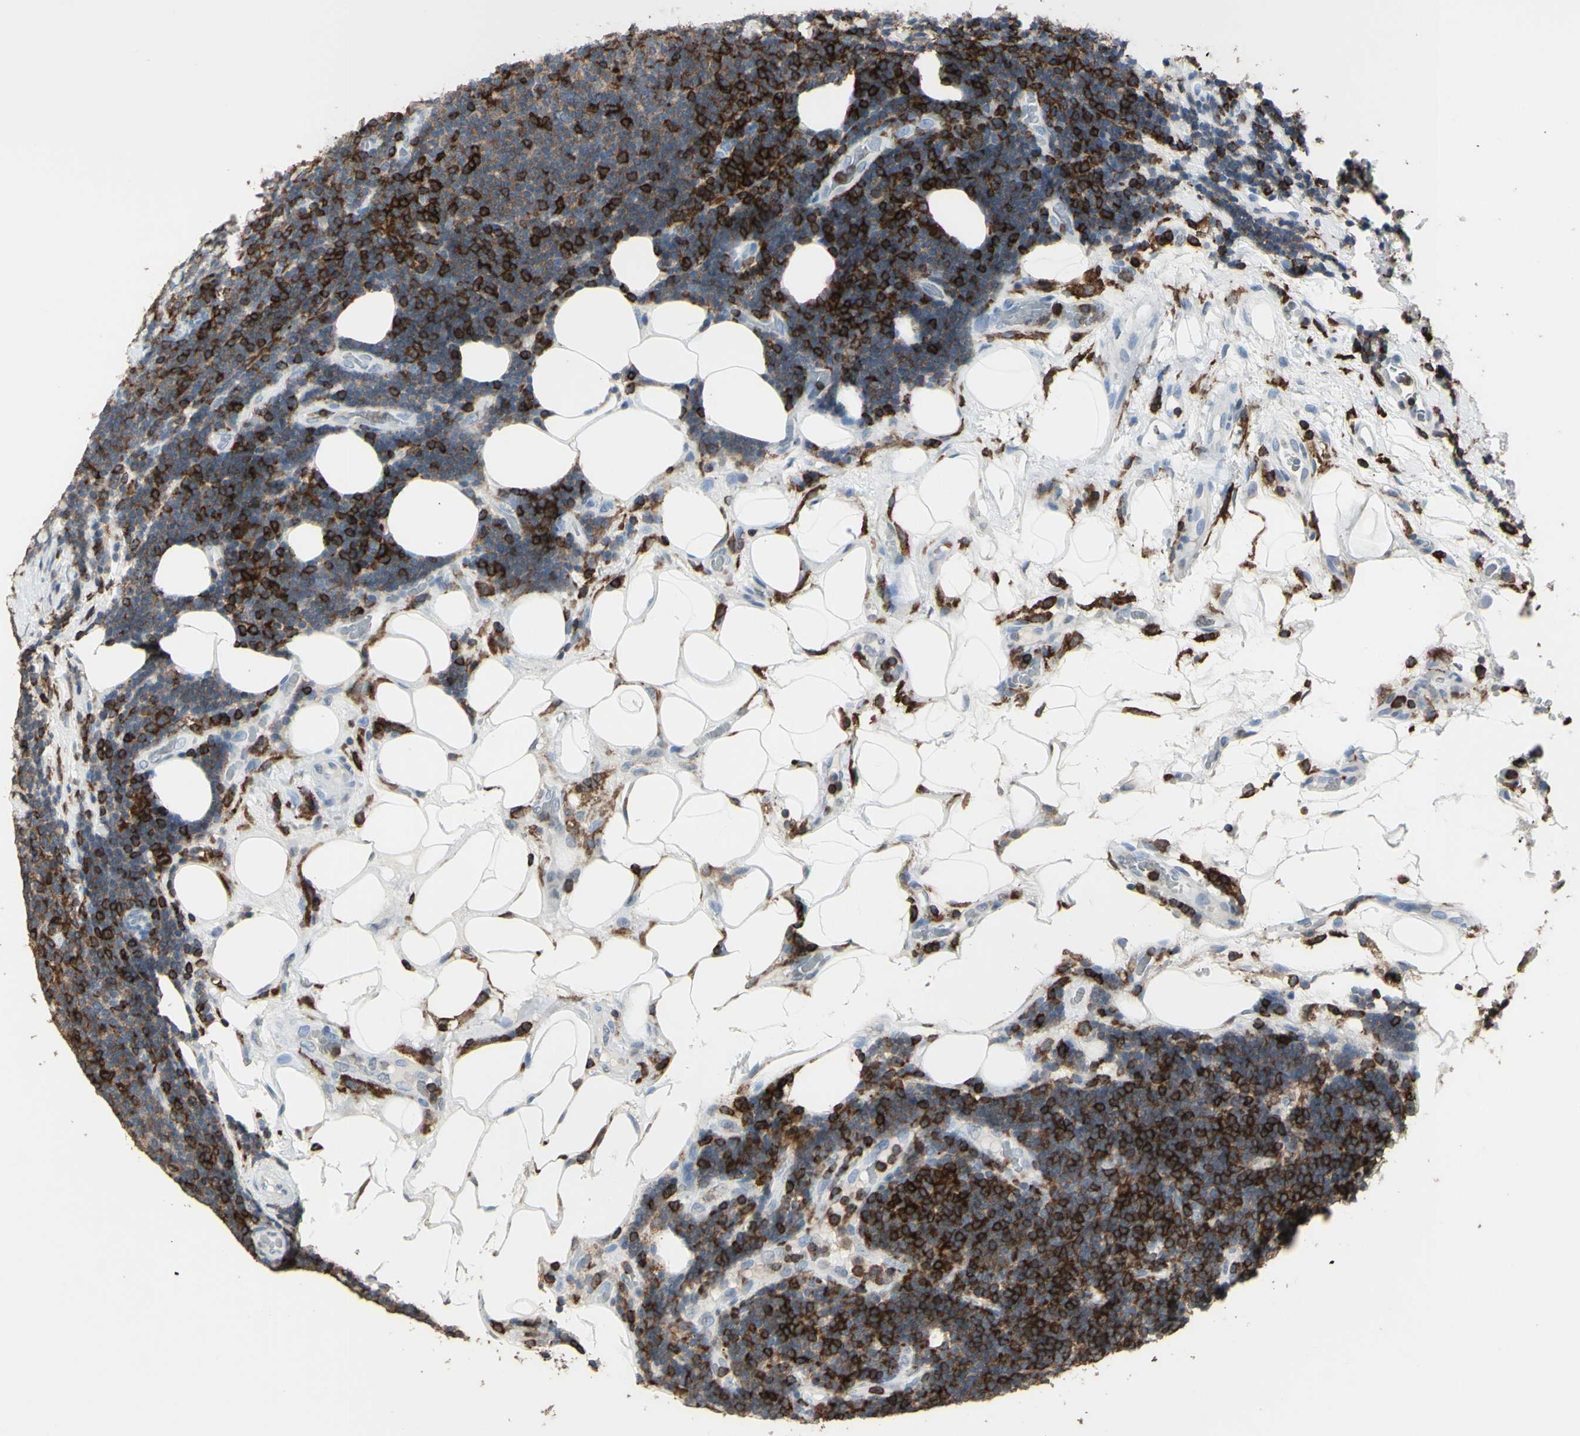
{"staining": {"intensity": "strong", "quantity": ">75%", "location": "cytoplasmic/membranous"}, "tissue": "lymphoma", "cell_type": "Tumor cells", "image_type": "cancer", "snomed": [{"axis": "morphology", "description": "Malignant lymphoma, non-Hodgkin's type, Low grade"}, {"axis": "topography", "description": "Lymph node"}], "caption": "Immunohistochemistry (IHC) (DAB (3,3'-diaminobenzidine)) staining of human low-grade malignant lymphoma, non-Hodgkin's type displays strong cytoplasmic/membranous protein expression in about >75% of tumor cells.", "gene": "PSTPIP1", "patient": {"sex": "male", "age": 83}}